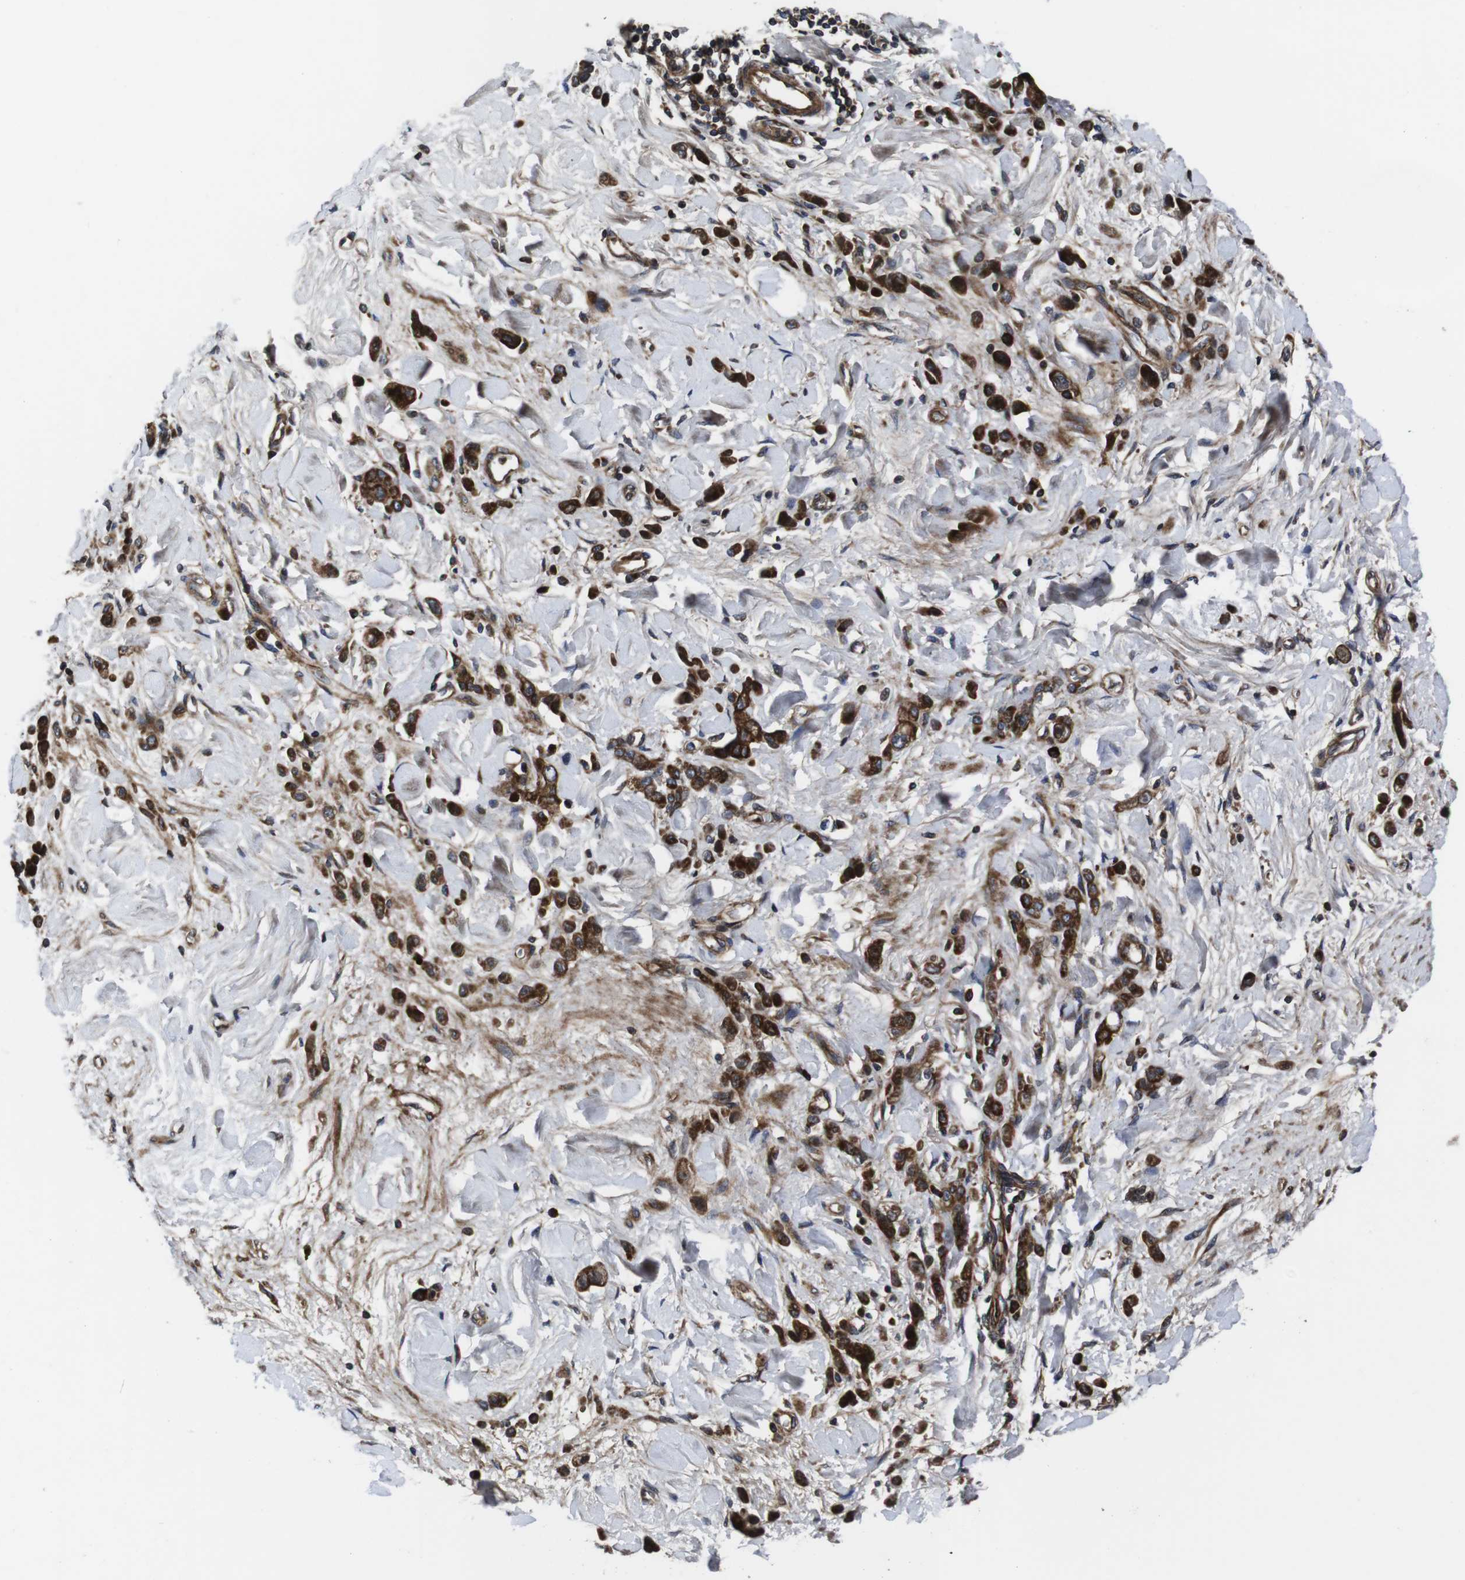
{"staining": {"intensity": "strong", "quantity": ">75%", "location": "cytoplasmic/membranous"}, "tissue": "stomach cancer", "cell_type": "Tumor cells", "image_type": "cancer", "snomed": [{"axis": "morphology", "description": "Normal tissue, NOS"}, {"axis": "morphology", "description": "Adenocarcinoma, NOS"}, {"axis": "topography", "description": "Stomach"}], "caption": "An IHC image of neoplastic tissue is shown. Protein staining in brown labels strong cytoplasmic/membranous positivity in stomach adenocarcinoma within tumor cells.", "gene": "SMYD3", "patient": {"sex": "male", "age": 82}}